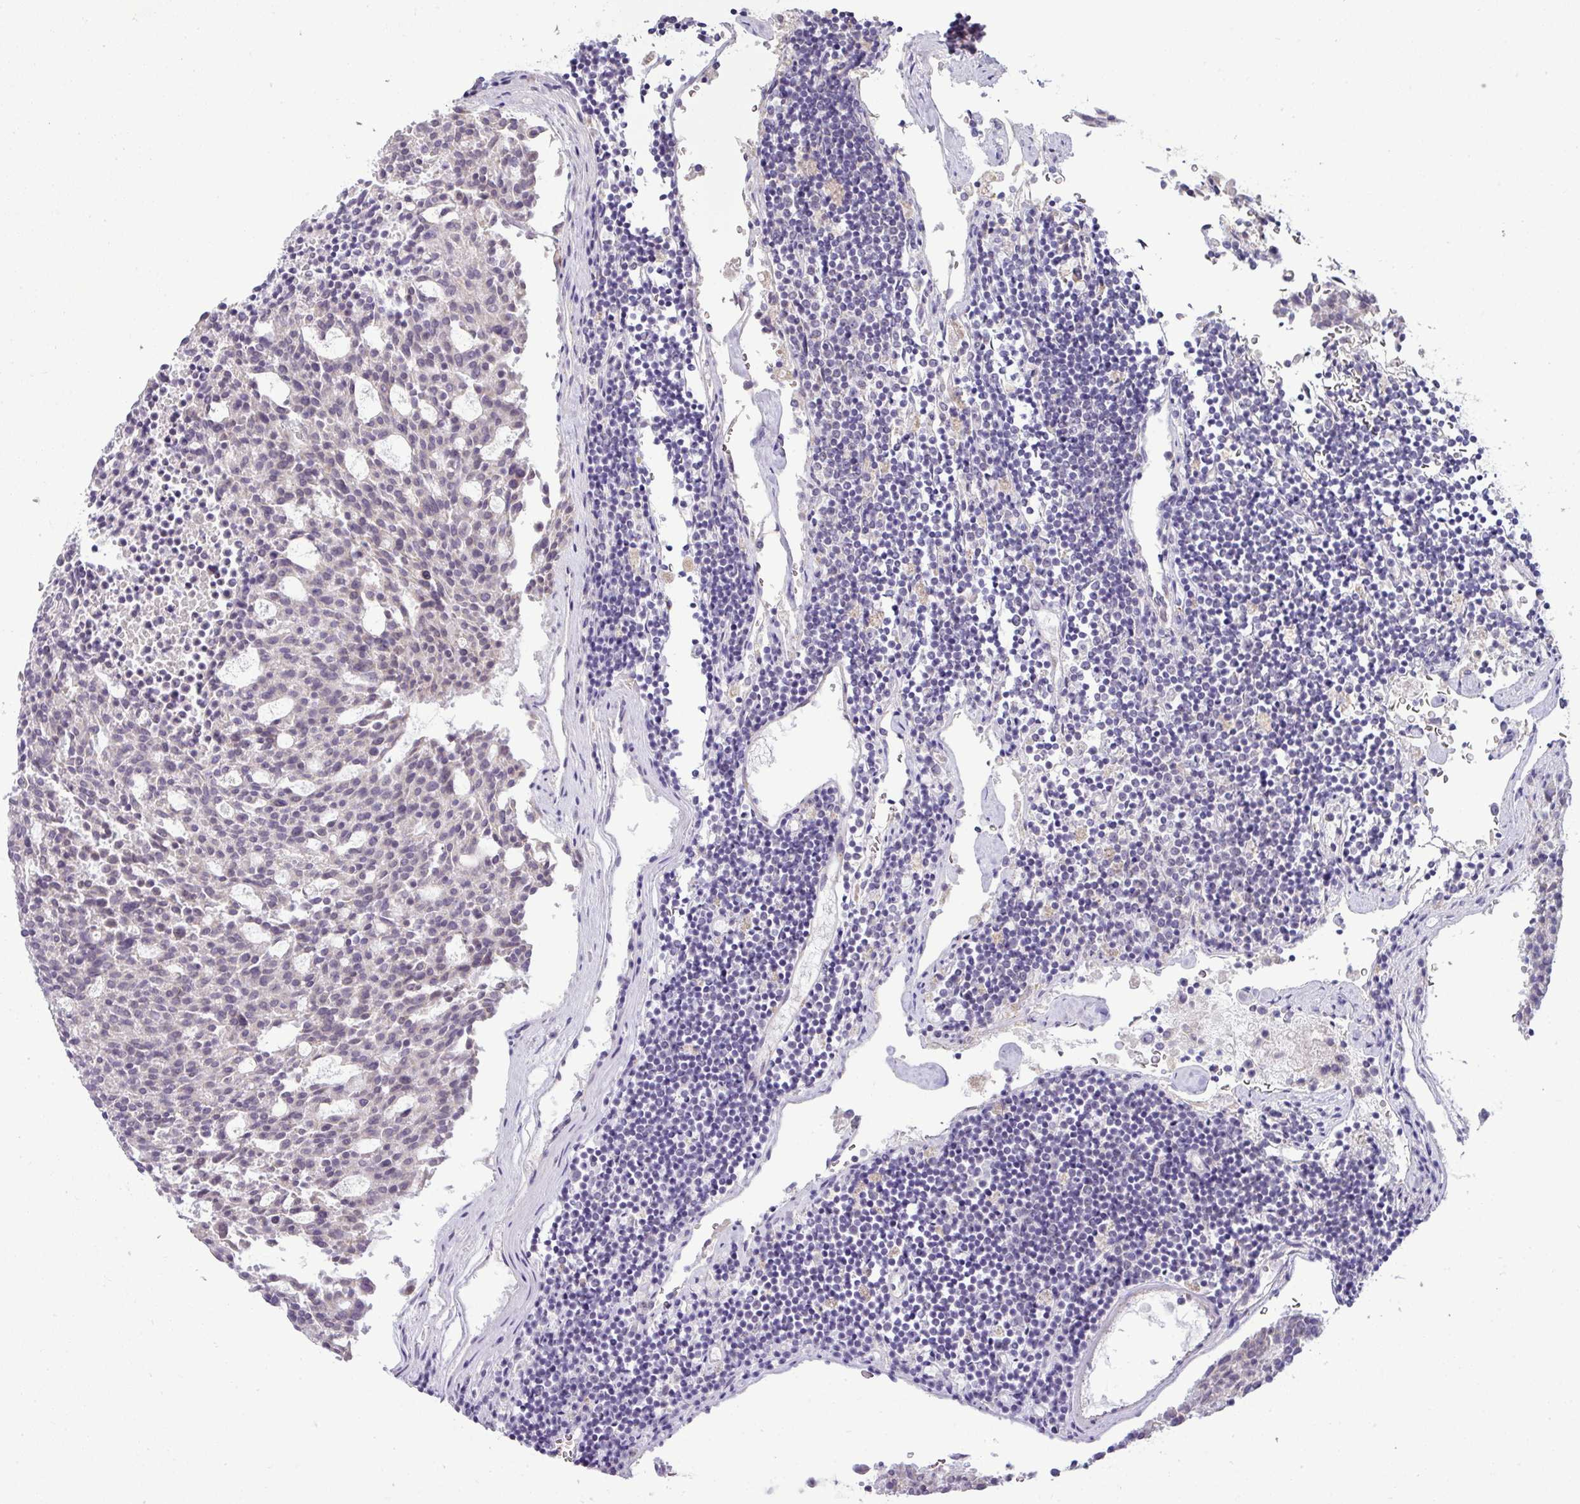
{"staining": {"intensity": "negative", "quantity": "none", "location": "none"}, "tissue": "carcinoid", "cell_type": "Tumor cells", "image_type": "cancer", "snomed": [{"axis": "morphology", "description": "Carcinoid, malignant, NOS"}, {"axis": "topography", "description": "Pancreas"}], "caption": "Immunohistochemical staining of carcinoid demonstrates no significant staining in tumor cells.", "gene": "HBEGF", "patient": {"sex": "female", "age": 54}}